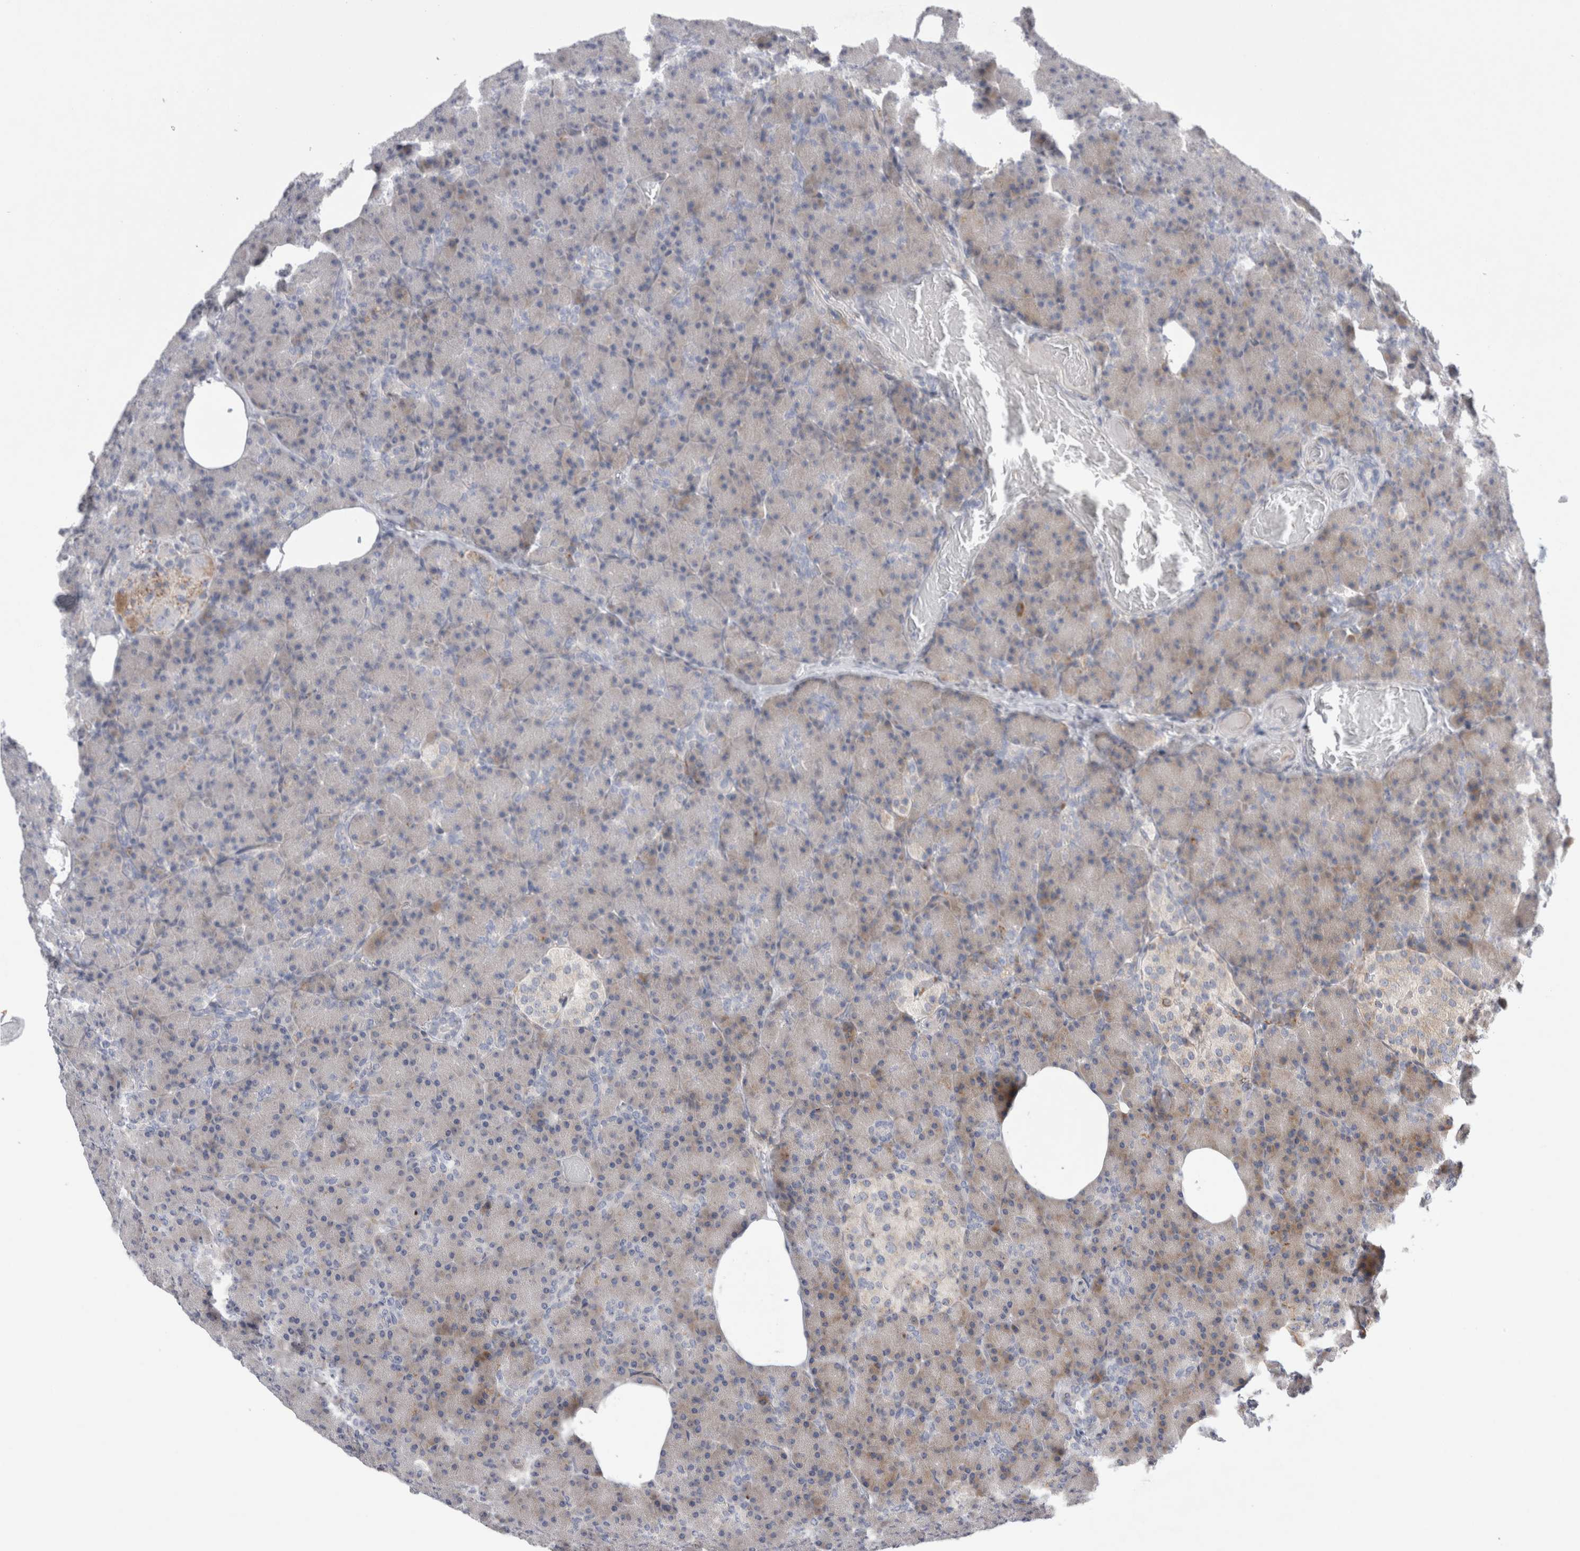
{"staining": {"intensity": "weak", "quantity": "<25%", "location": "cytoplasmic/membranous"}, "tissue": "pancreas", "cell_type": "Exocrine glandular cells", "image_type": "normal", "snomed": [{"axis": "morphology", "description": "Normal tissue, NOS"}, {"axis": "topography", "description": "Pancreas"}], "caption": "Exocrine glandular cells show no significant staining in normal pancreas.", "gene": "TRMT9B", "patient": {"sex": "female", "age": 43}}